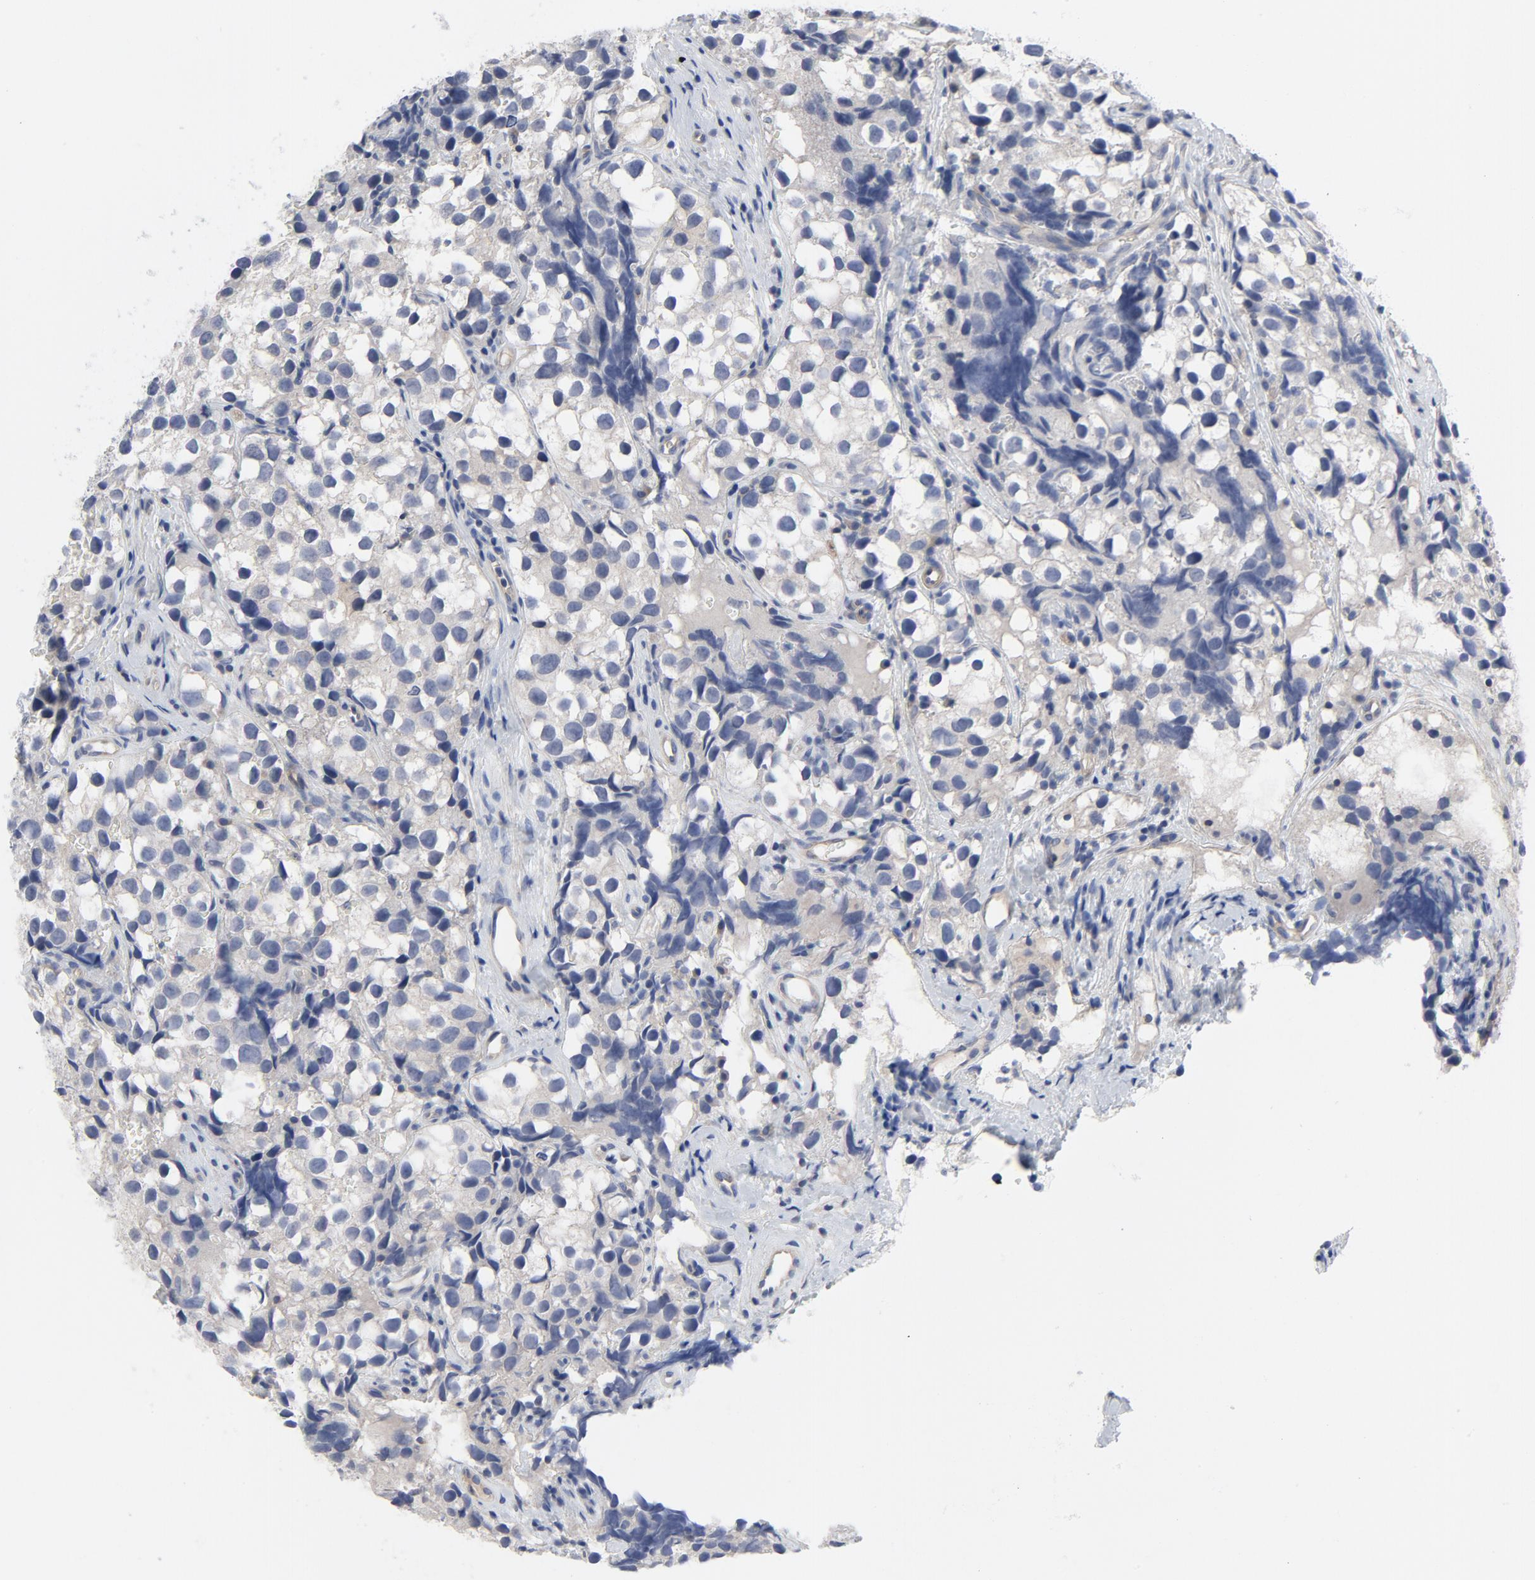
{"staining": {"intensity": "weak", "quantity": "25%-75%", "location": "cytoplasmic/membranous"}, "tissue": "testis cancer", "cell_type": "Tumor cells", "image_type": "cancer", "snomed": [{"axis": "morphology", "description": "Seminoma, NOS"}, {"axis": "topography", "description": "Testis"}], "caption": "A brown stain shows weak cytoplasmic/membranous positivity of a protein in testis cancer tumor cells.", "gene": "DYNLT3", "patient": {"sex": "male", "age": 39}}